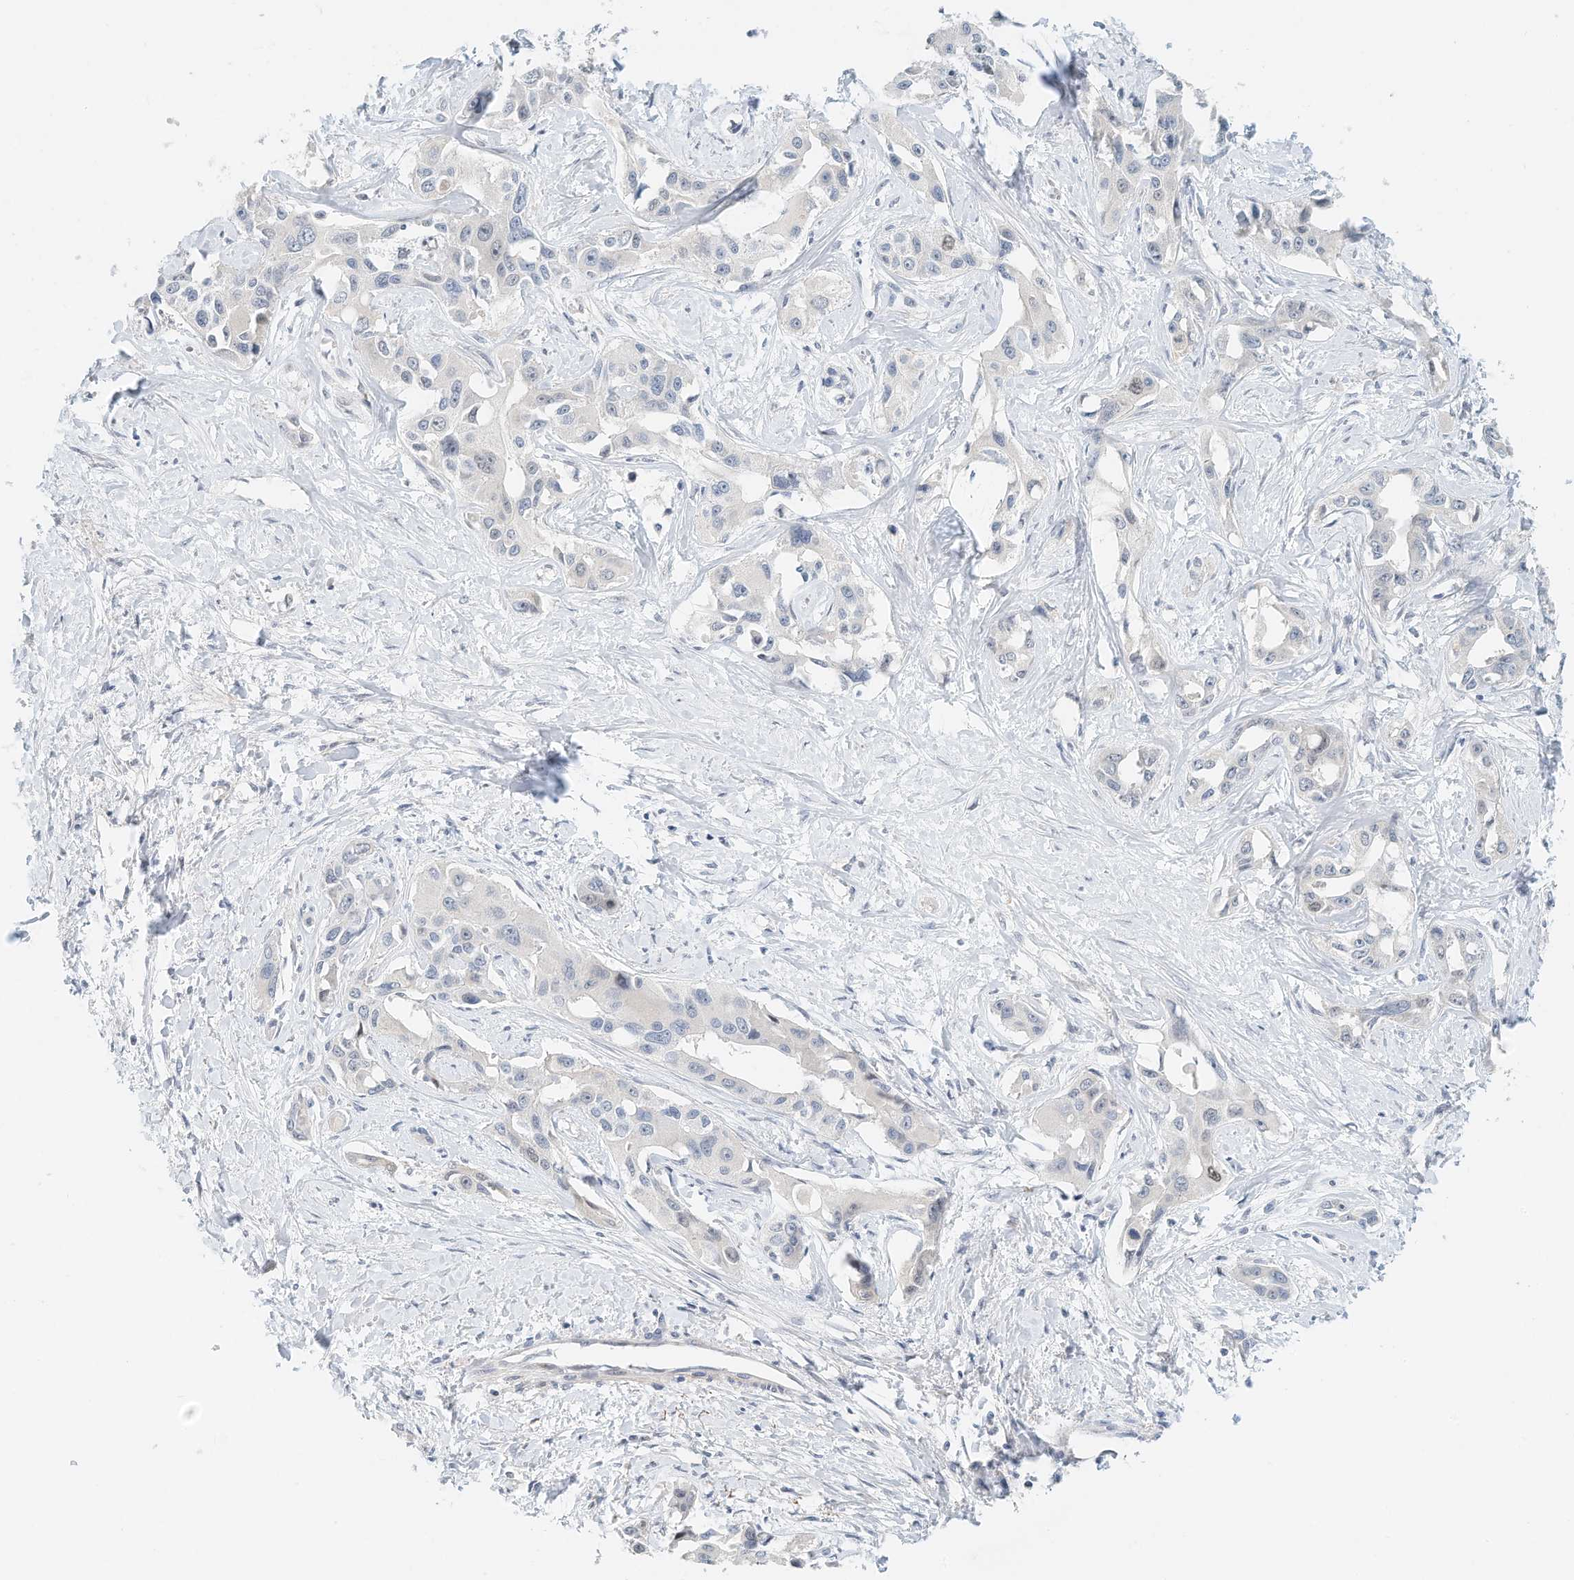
{"staining": {"intensity": "negative", "quantity": "none", "location": "none"}, "tissue": "liver cancer", "cell_type": "Tumor cells", "image_type": "cancer", "snomed": [{"axis": "morphology", "description": "Cholangiocarcinoma"}, {"axis": "topography", "description": "Liver"}], "caption": "A micrograph of cholangiocarcinoma (liver) stained for a protein shows no brown staining in tumor cells.", "gene": "ARHGAP28", "patient": {"sex": "male", "age": 59}}